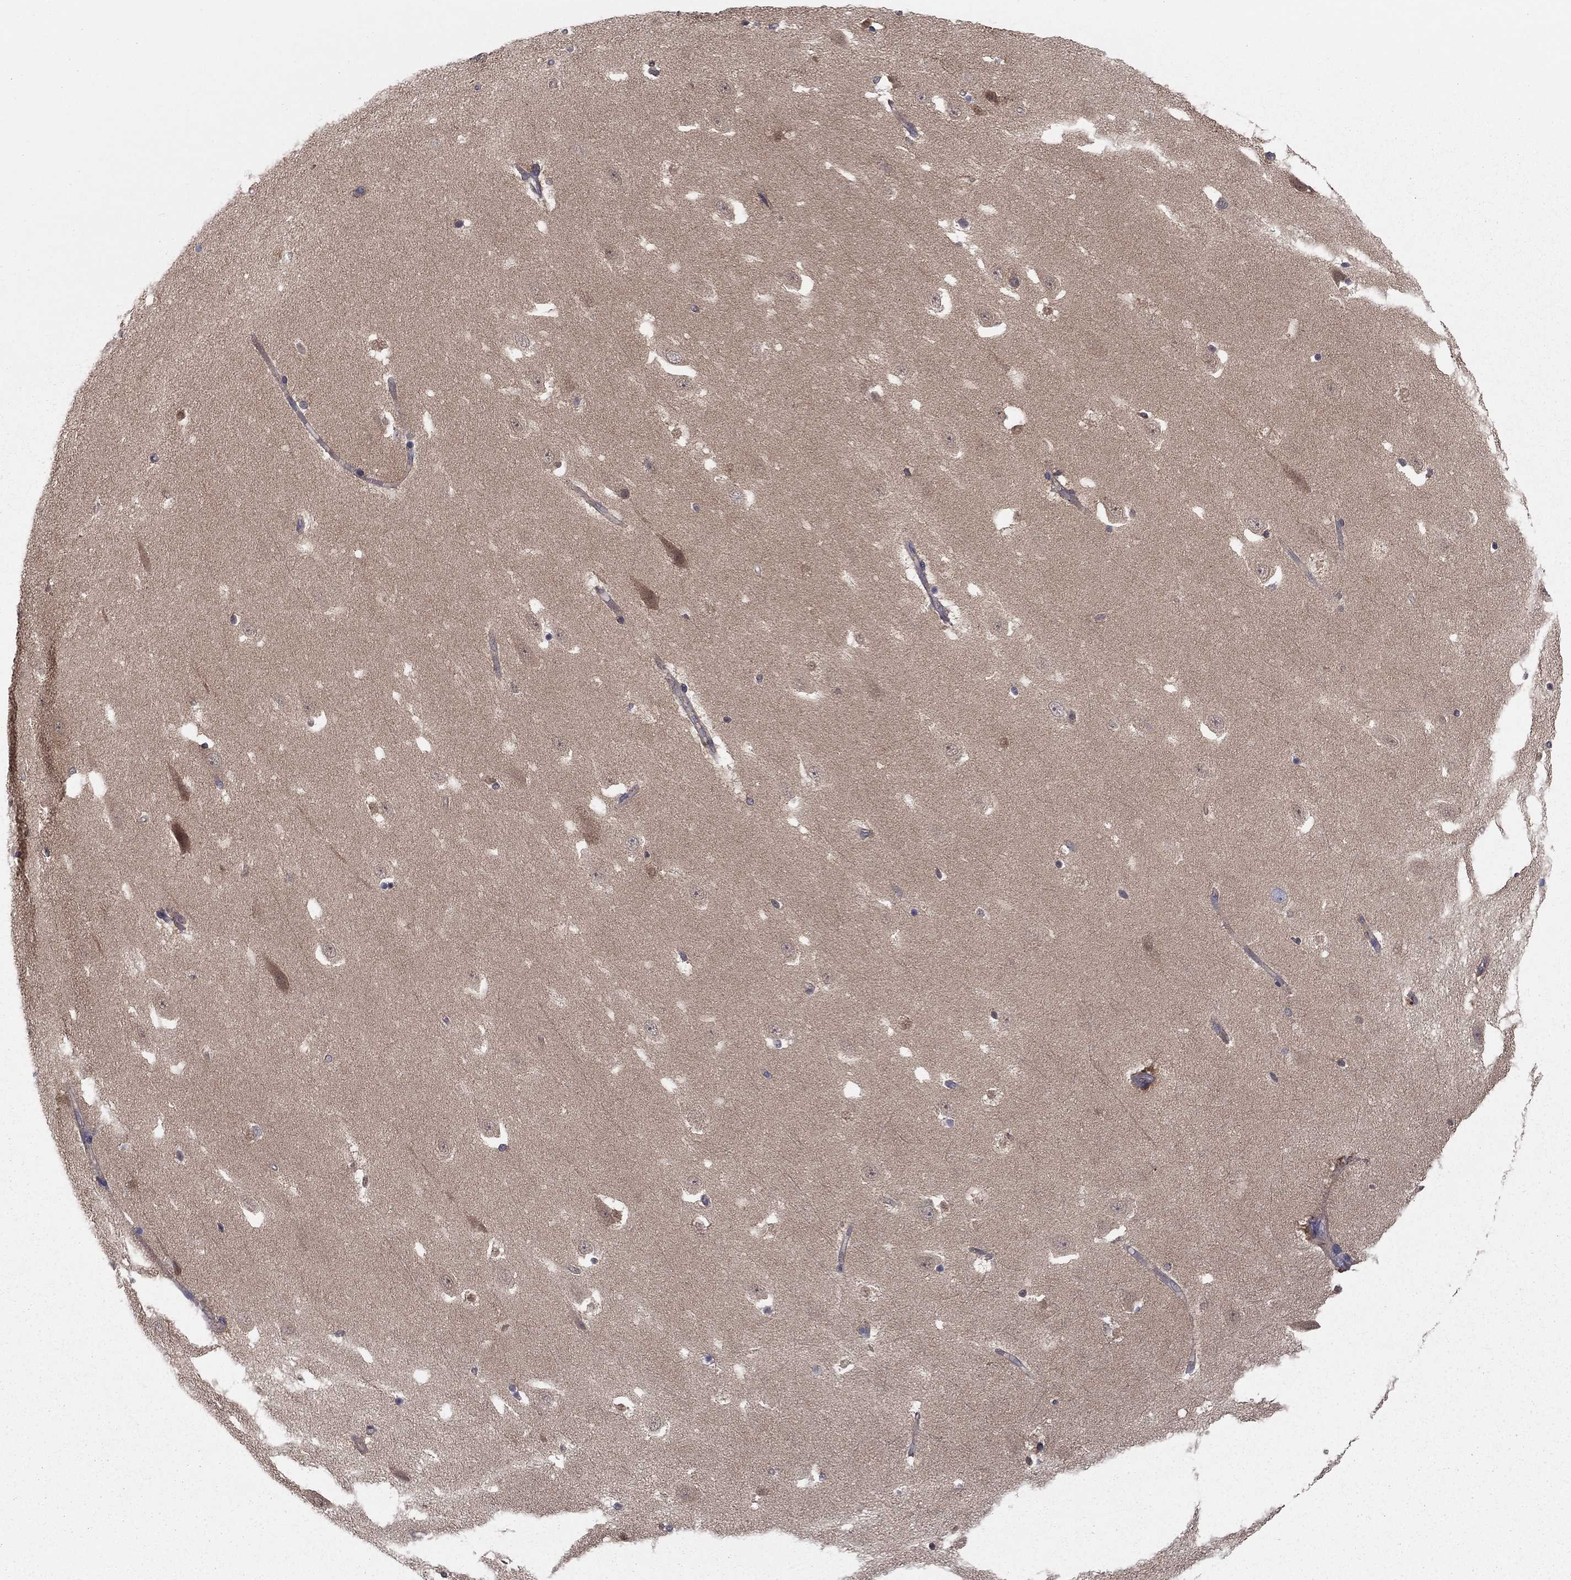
{"staining": {"intensity": "negative", "quantity": "none", "location": "none"}, "tissue": "hippocampus", "cell_type": "Glial cells", "image_type": "normal", "snomed": [{"axis": "morphology", "description": "Normal tissue, NOS"}, {"axis": "topography", "description": "Hippocampus"}], "caption": "The immunohistochemistry micrograph has no significant expression in glial cells of hippocampus.", "gene": "RNF123", "patient": {"sex": "male", "age": 49}}